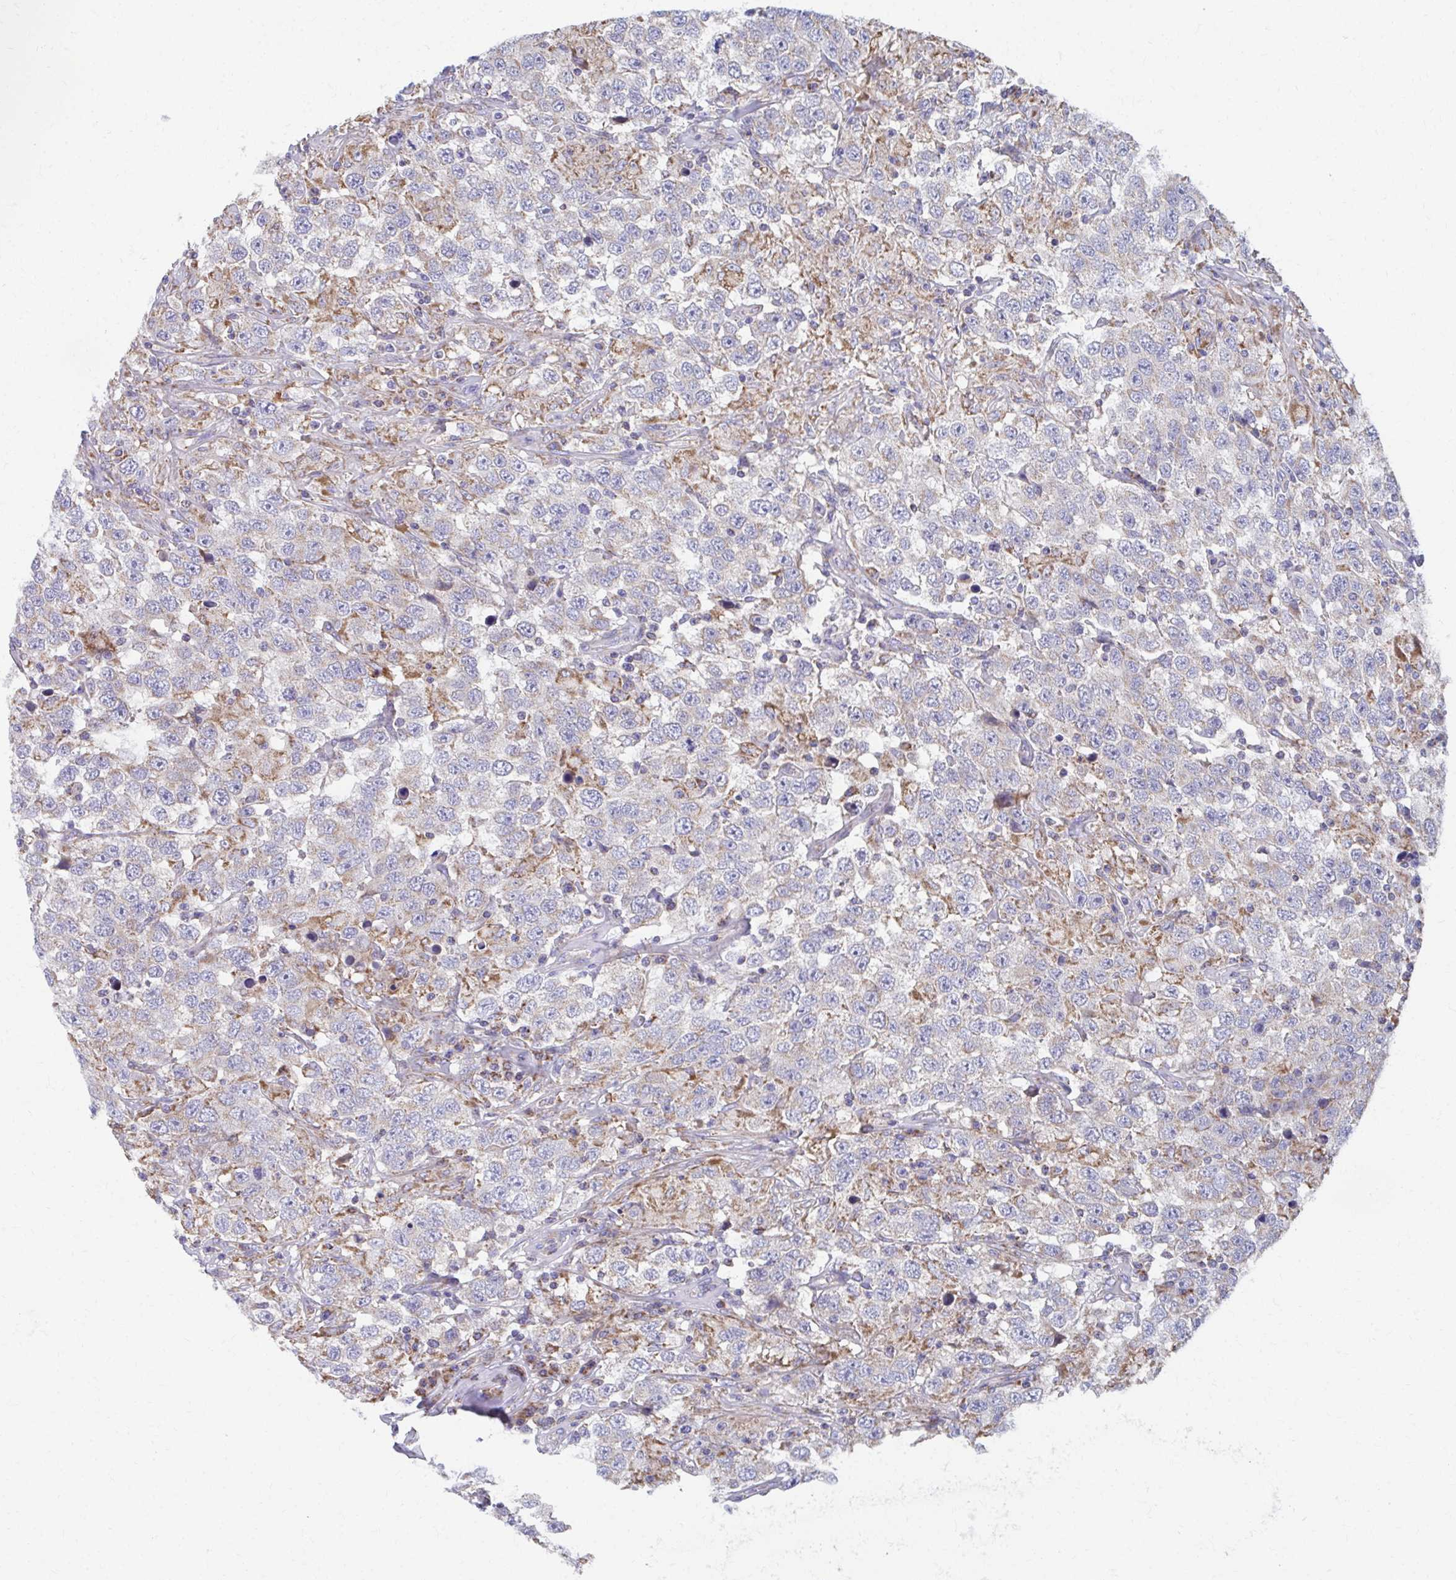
{"staining": {"intensity": "moderate", "quantity": "<25%", "location": "cytoplasmic/membranous"}, "tissue": "testis cancer", "cell_type": "Tumor cells", "image_type": "cancer", "snomed": [{"axis": "morphology", "description": "Seminoma, NOS"}, {"axis": "topography", "description": "Testis"}], "caption": "This photomicrograph reveals IHC staining of testis cancer (seminoma), with low moderate cytoplasmic/membranous staining in about <25% of tumor cells.", "gene": "RCC1L", "patient": {"sex": "male", "age": 41}}